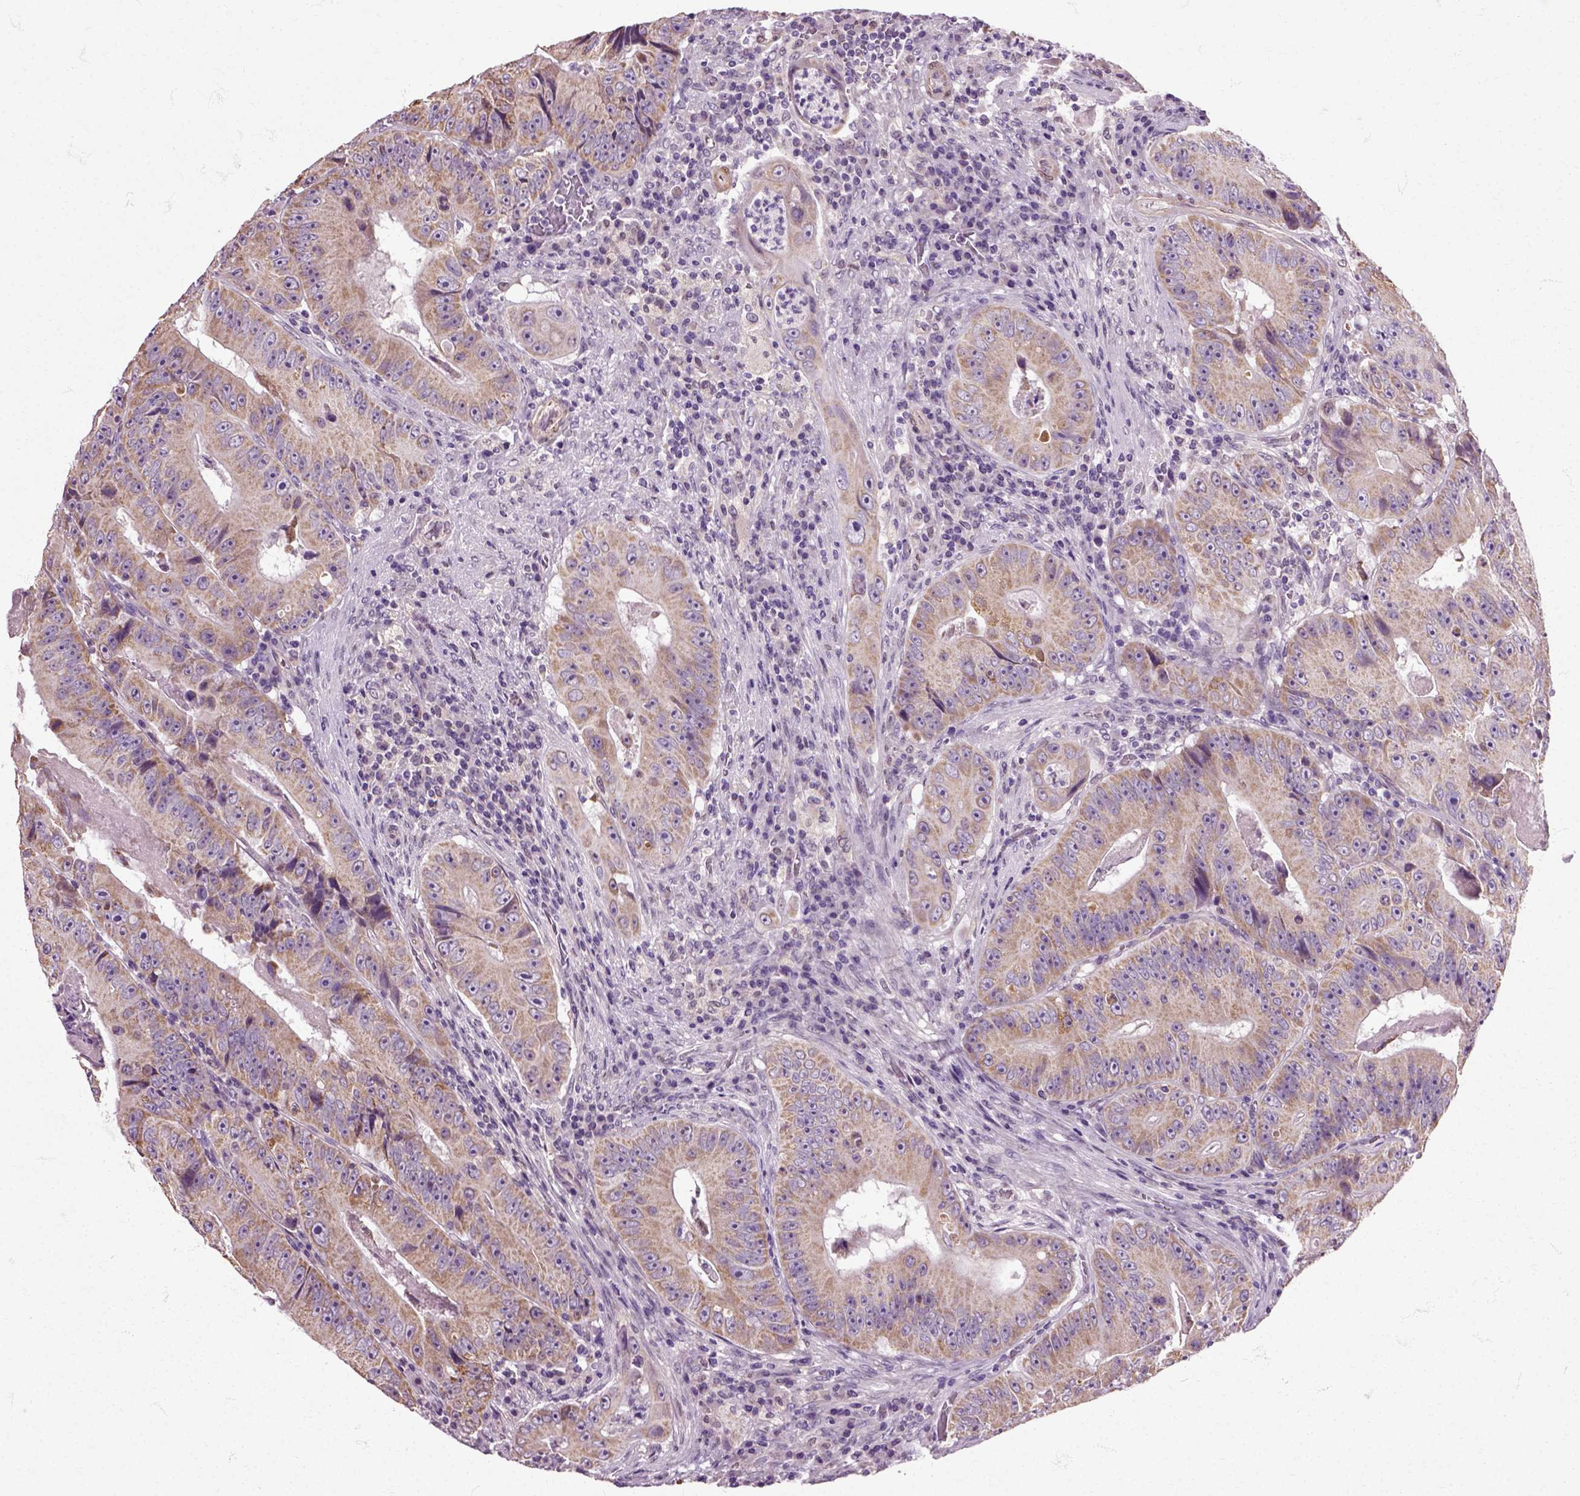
{"staining": {"intensity": "moderate", "quantity": "25%-75%", "location": "cytoplasmic/membranous"}, "tissue": "colorectal cancer", "cell_type": "Tumor cells", "image_type": "cancer", "snomed": [{"axis": "morphology", "description": "Adenocarcinoma, NOS"}, {"axis": "topography", "description": "Colon"}], "caption": "A high-resolution image shows immunohistochemistry staining of colorectal adenocarcinoma, which reveals moderate cytoplasmic/membranous expression in about 25%-75% of tumor cells.", "gene": "HSPA2", "patient": {"sex": "female", "age": 86}}